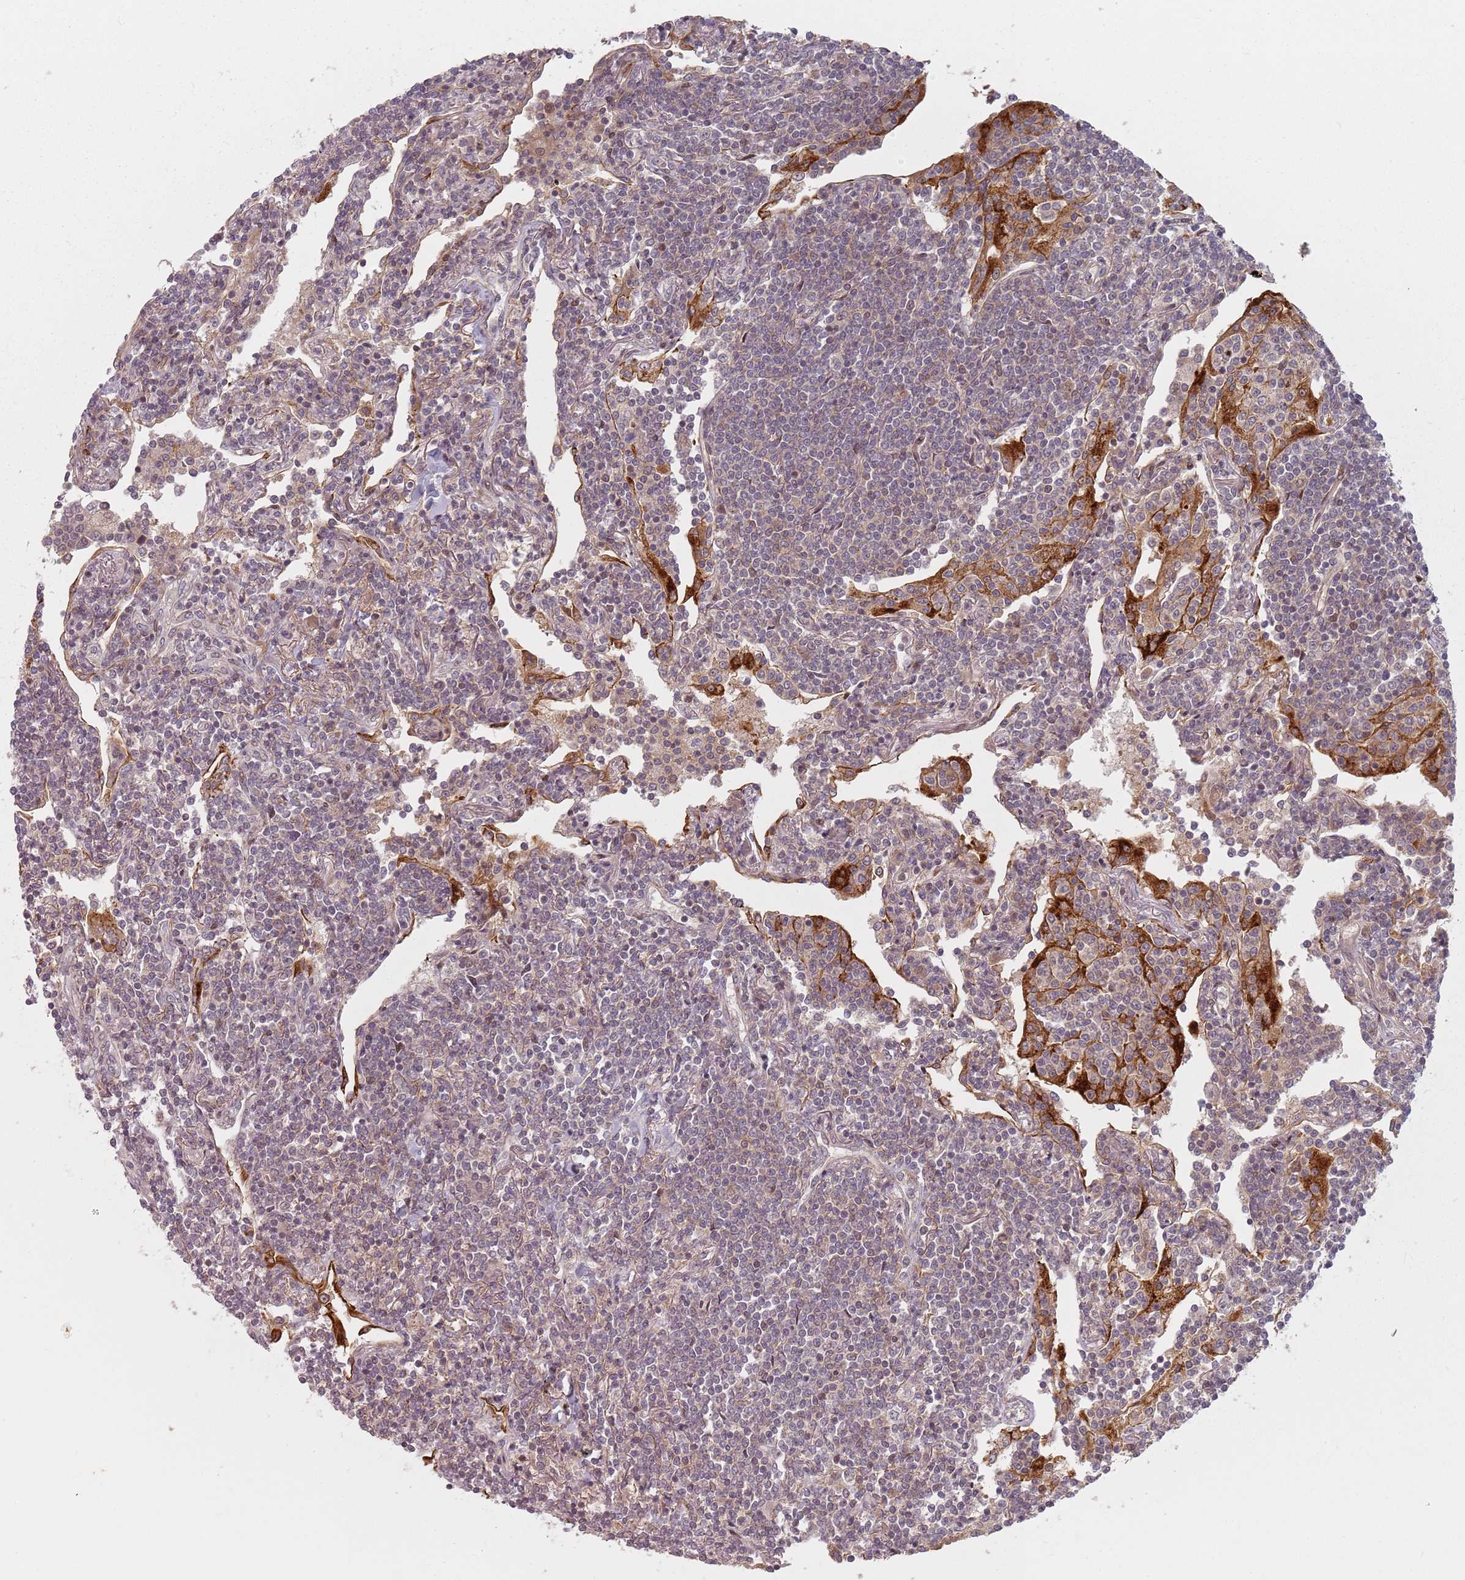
{"staining": {"intensity": "negative", "quantity": "none", "location": "none"}, "tissue": "lymphoma", "cell_type": "Tumor cells", "image_type": "cancer", "snomed": [{"axis": "morphology", "description": "Malignant lymphoma, non-Hodgkin's type, Low grade"}, {"axis": "topography", "description": "Lung"}], "caption": "Tumor cells are negative for brown protein staining in lymphoma.", "gene": "RPS6KA2", "patient": {"sex": "female", "age": 71}}